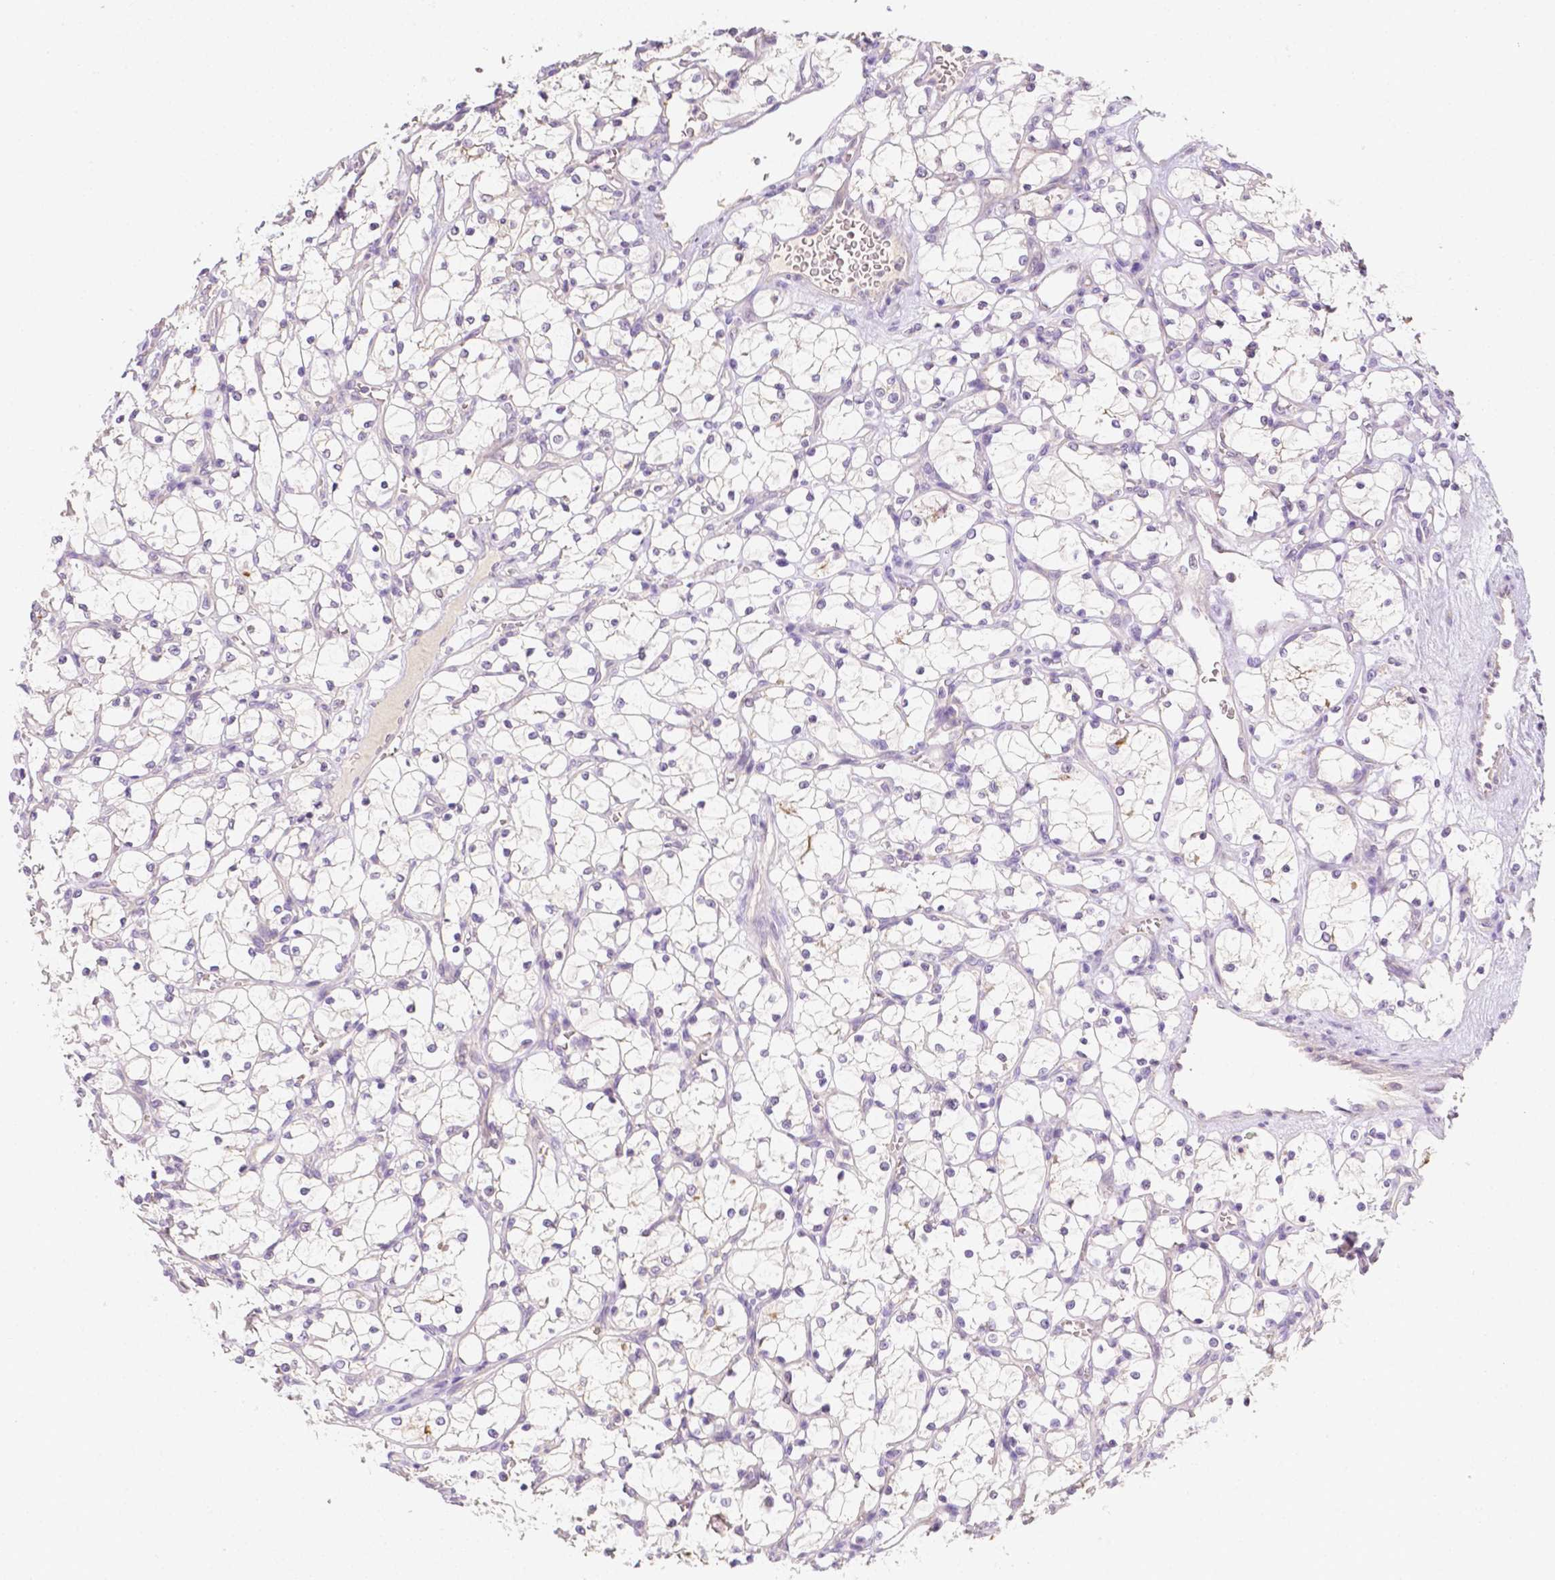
{"staining": {"intensity": "negative", "quantity": "none", "location": "none"}, "tissue": "renal cancer", "cell_type": "Tumor cells", "image_type": "cancer", "snomed": [{"axis": "morphology", "description": "Adenocarcinoma, NOS"}, {"axis": "topography", "description": "Kidney"}], "caption": "Tumor cells are negative for brown protein staining in renal cancer (adenocarcinoma).", "gene": "C10orf67", "patient": {"sex": "female", "age": 69}}